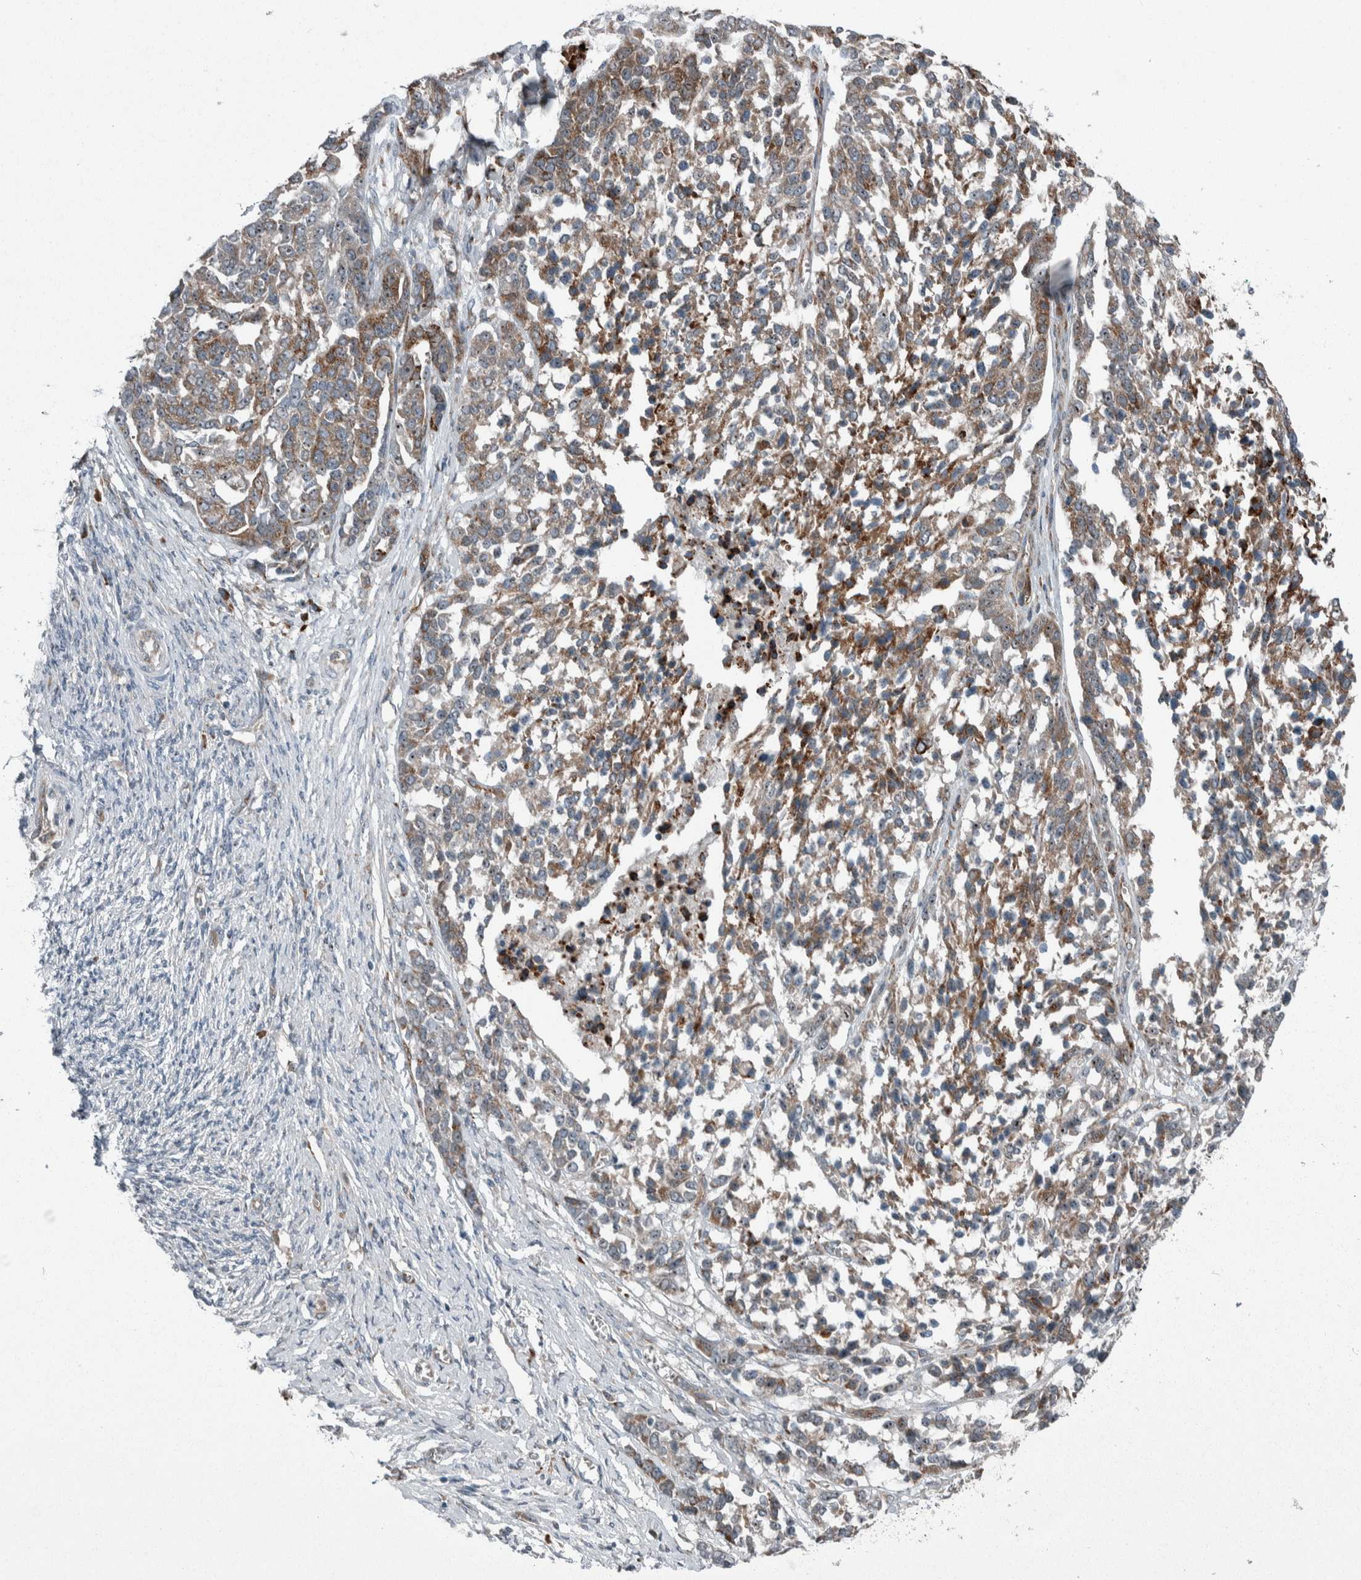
{"staining": {"intensity": "moderate", "quantity": ">75%", "location": "cytoplasmic/membranous"}, "tissue": "ovarian cancer", "cell_type": "Tumor cells", "image_type": "cancer", "snomed": [{"axis": "morphology", "description": "Cystadenocarcinoma, serous, NOS"}, {"axis": "topography", "description": "Ovary"}], "caption": "Human ovarian cancer stained for a protein (brown) reveals moderate cytoplasmic/membranous positive expression in approximately >75% of tumor cells.", "gene": "USP25", "patient": {"sex": "female", "age": 44}}